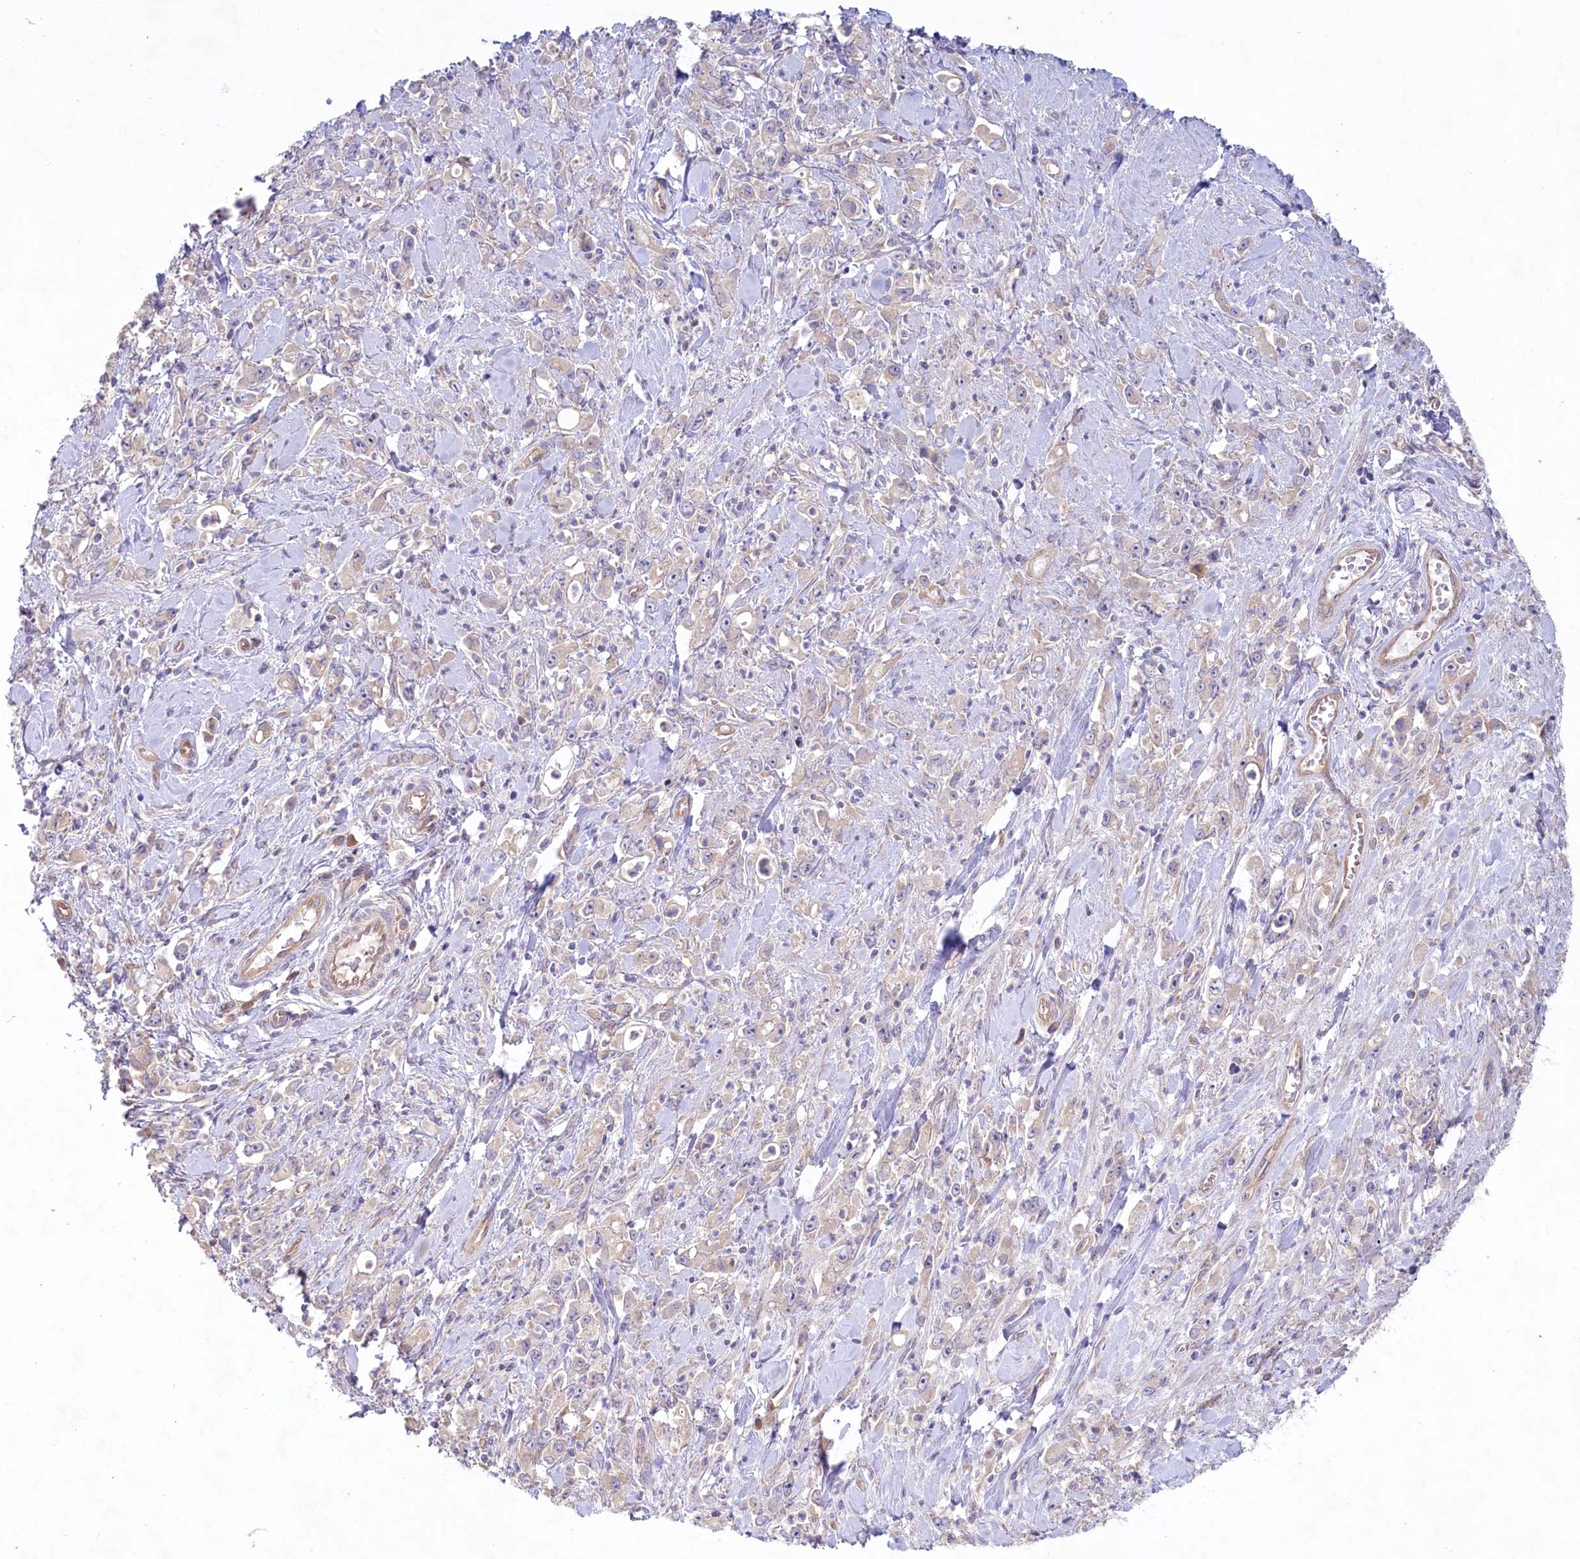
{"staining": {"intensity": "negative", "quantity": "none", "location": "none"}, "tissue": "stomach cancer", "cell_type": "Tumor cells", "image_type": "cancer", "snomed": [{"axis": "morphology", "description": "Adenocarcinoma, NOS"}, {"axis": "topography", "description": "Stomach, lower"}], "caption": "The photomicrograph reveals no staining of tumor cells in stomach adenocarcinoma.", "gene": "TNIP1", "patient": {"sex": "female", "age": 43}}